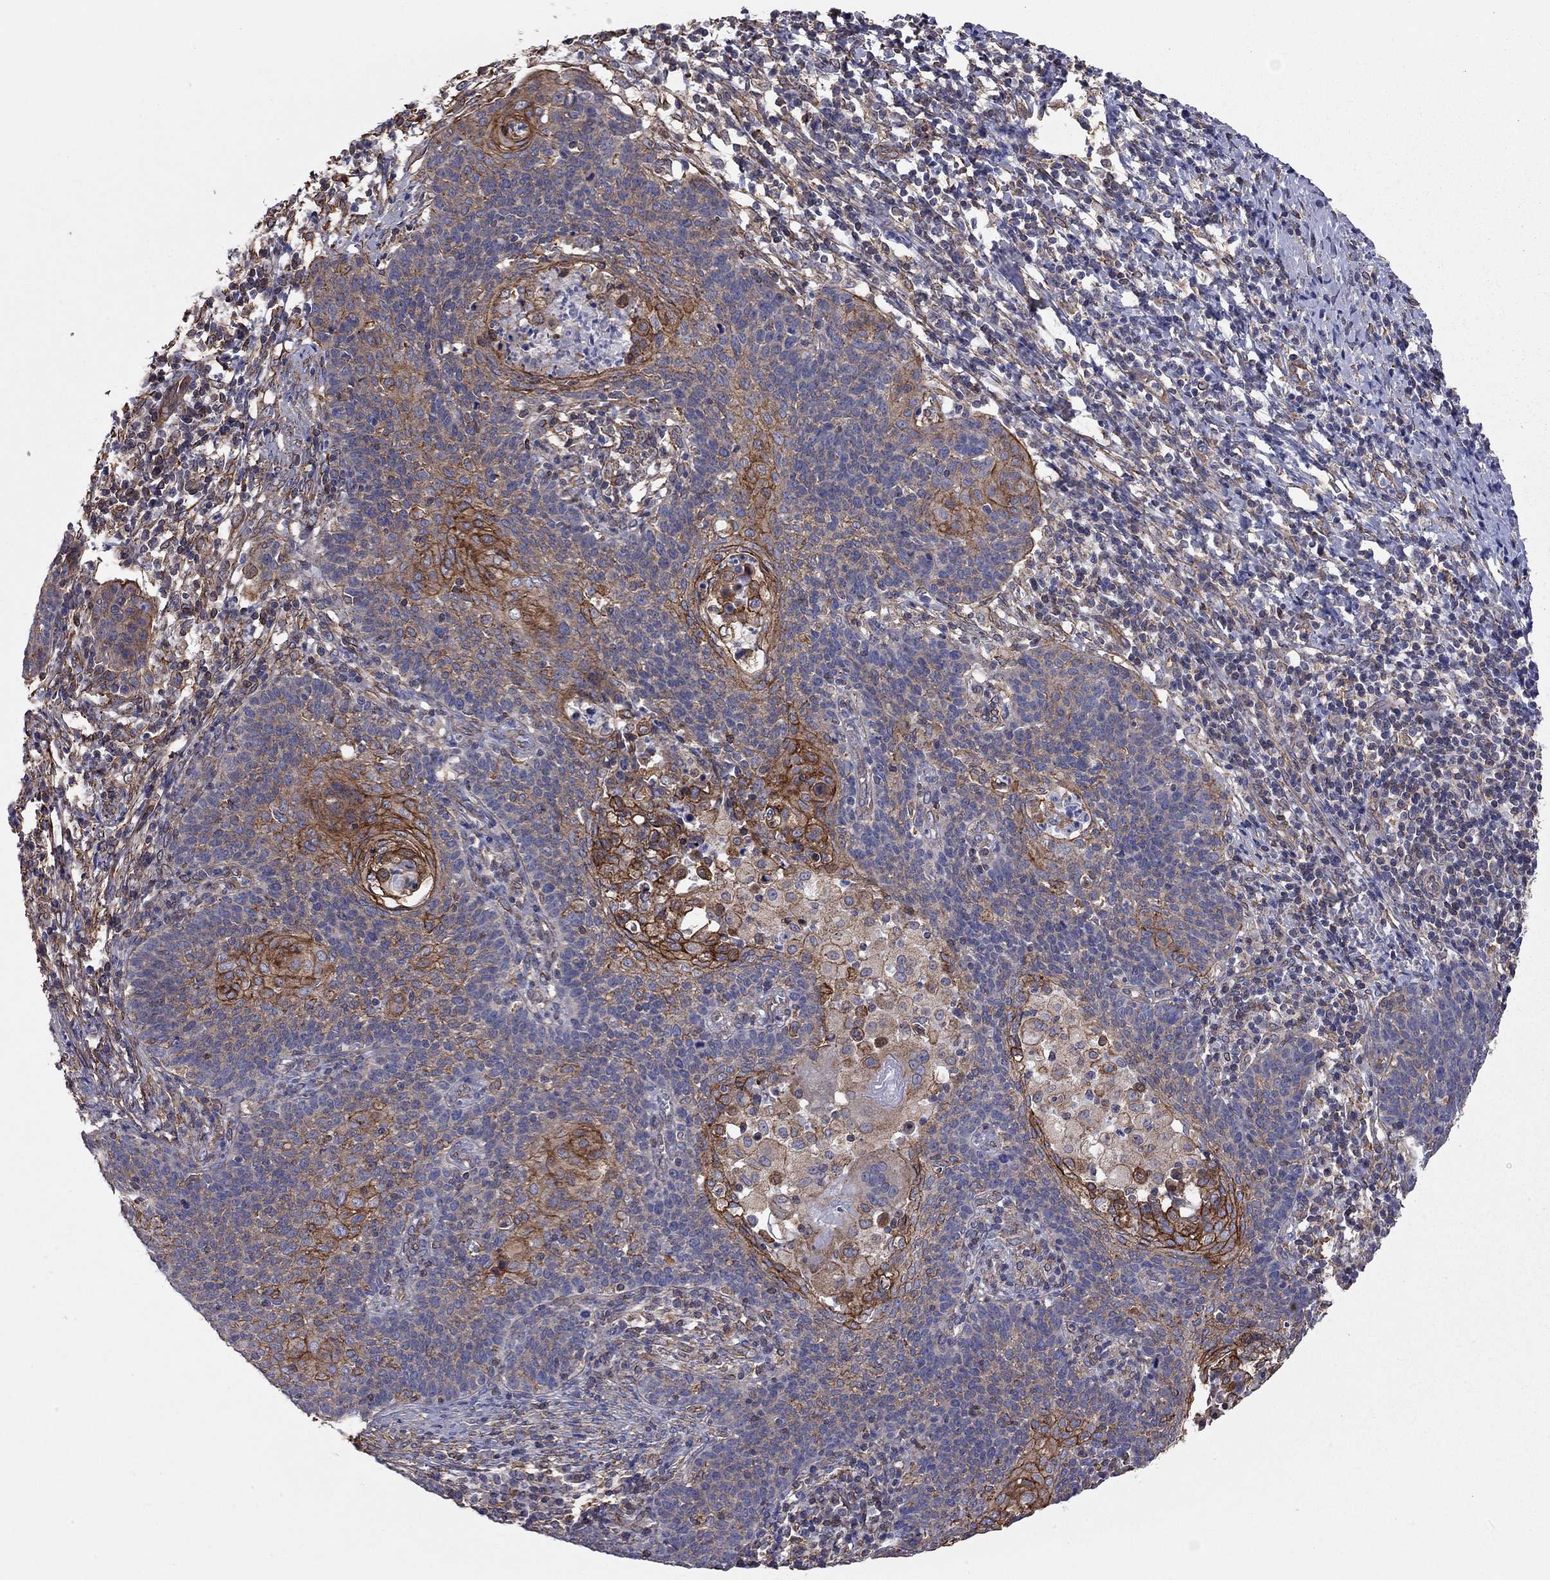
{"staining": {"intensity": "strong", "quantity": "<25%", "location": "cytoplasmic/membranous"}, "tissue": "cervical cancer", "cell_type": "Tumor cells", "image_type": "cancer", "snomed": [{"axis": "morphology", "description": "Squamous cell carcinoma, NOS"}, {"axis": "topography", "description": "Cervix"}], "caption": "The immunohistochemical stain highlights strong cytoplasmic/membranous staining in tumor cells of cervical cancer (squamous cell carcinoma) tissue.", "gene": "BICDL2", "patient": {"sex": "female", "age": 39}}